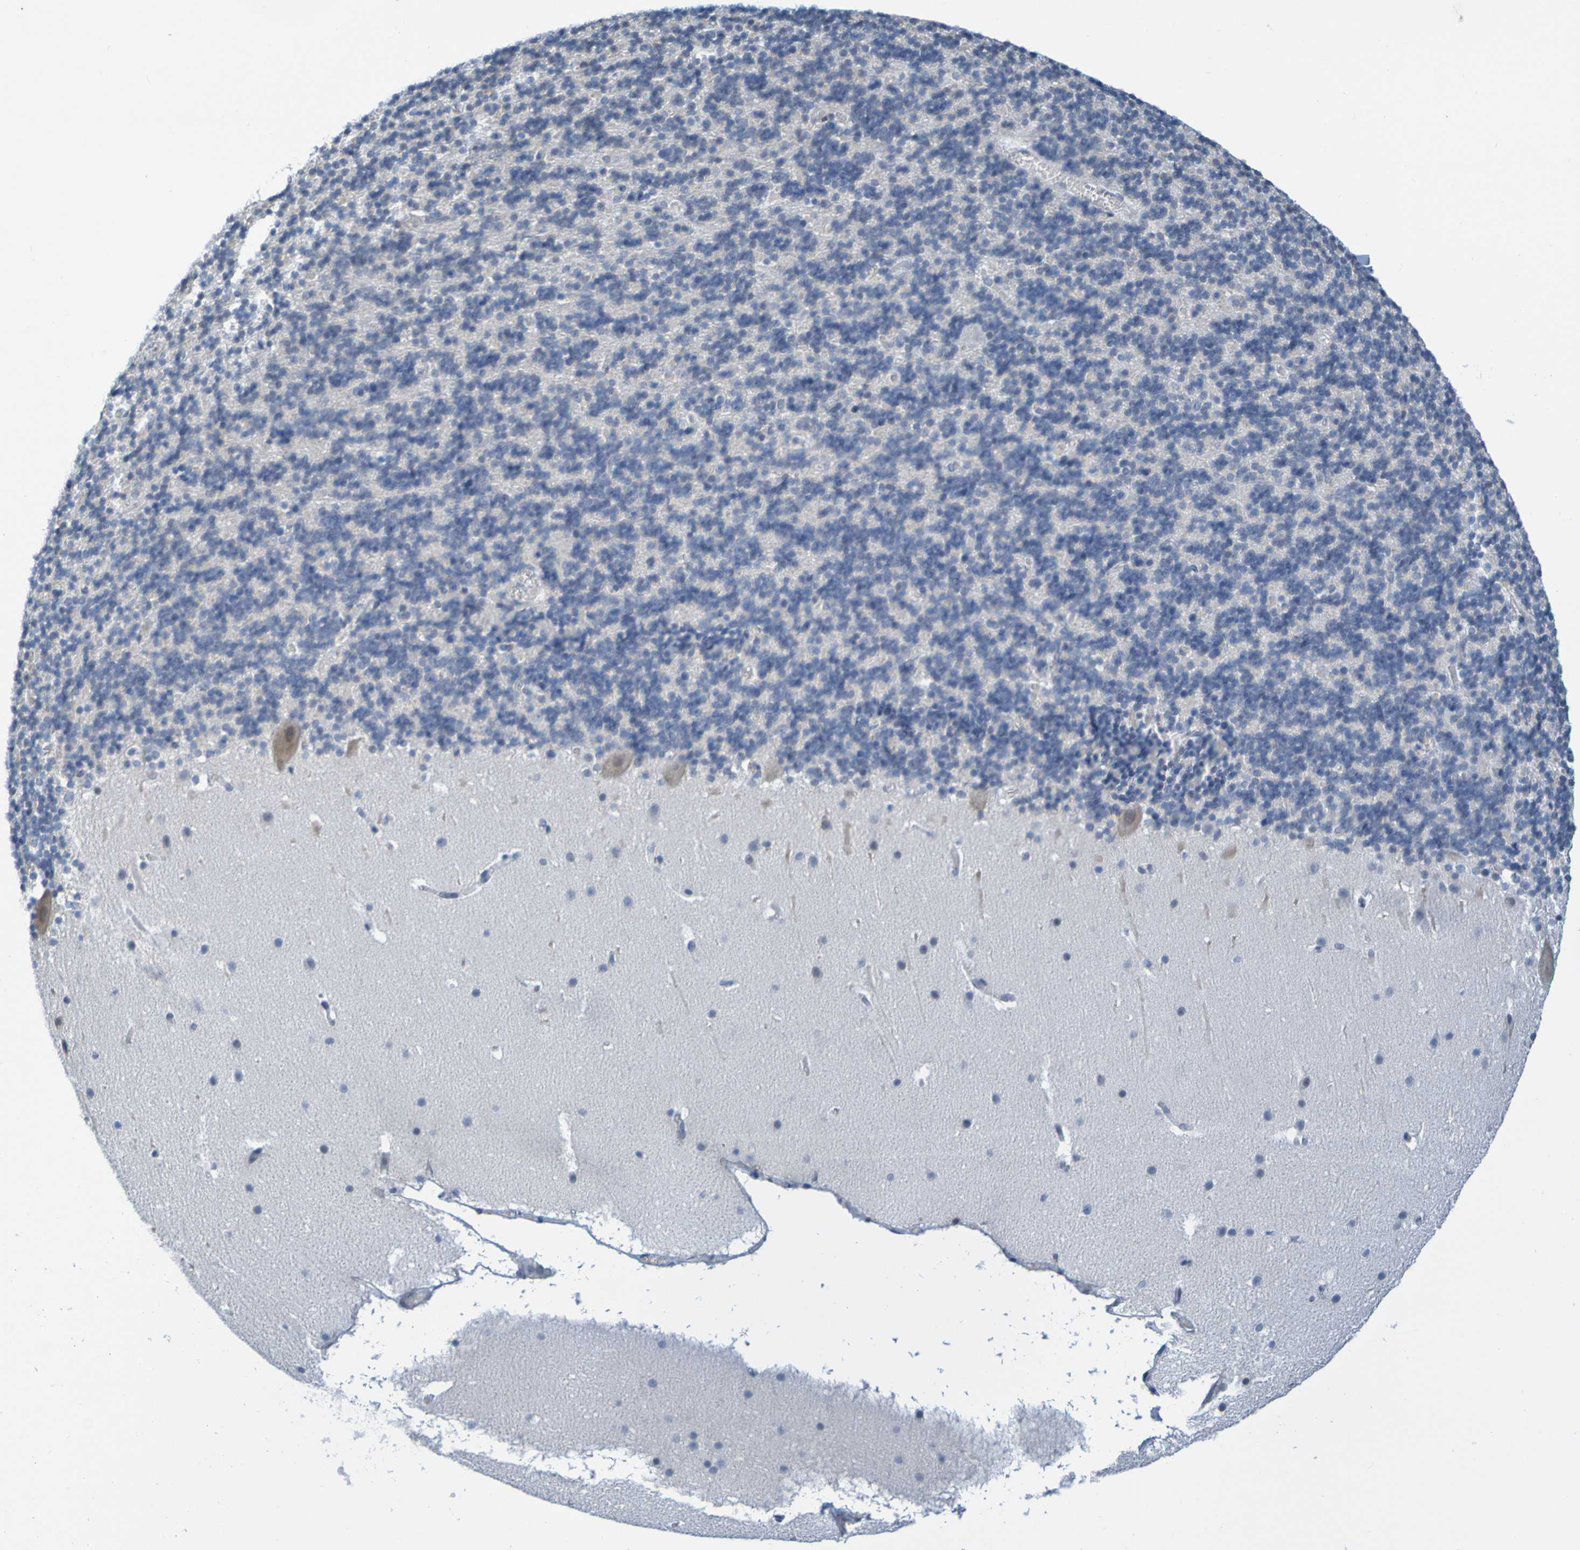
{"staining": {"intensity": "negative", "quantity": "none", "location": "none"}, "tissue": "cerebellum", "cell_type": "Cells in granular layer", "image_type": "normal", "snomed": [{"axis": "morphology", "description": "Normal tissue, NOS"}, {"axis": "topography", "description": "Cerebellum"}], "caption": "The image reveals no significant expression in cells in granular layer of cerebellum. (Stains: DAB (3,3'-diaminobenzidine) IHC with hematoxylin counter stain, Microscopy: brightfield microscopy at high magnification).", "gene": "C3AR1", "patient": {"sex": "male", "age": 45}}